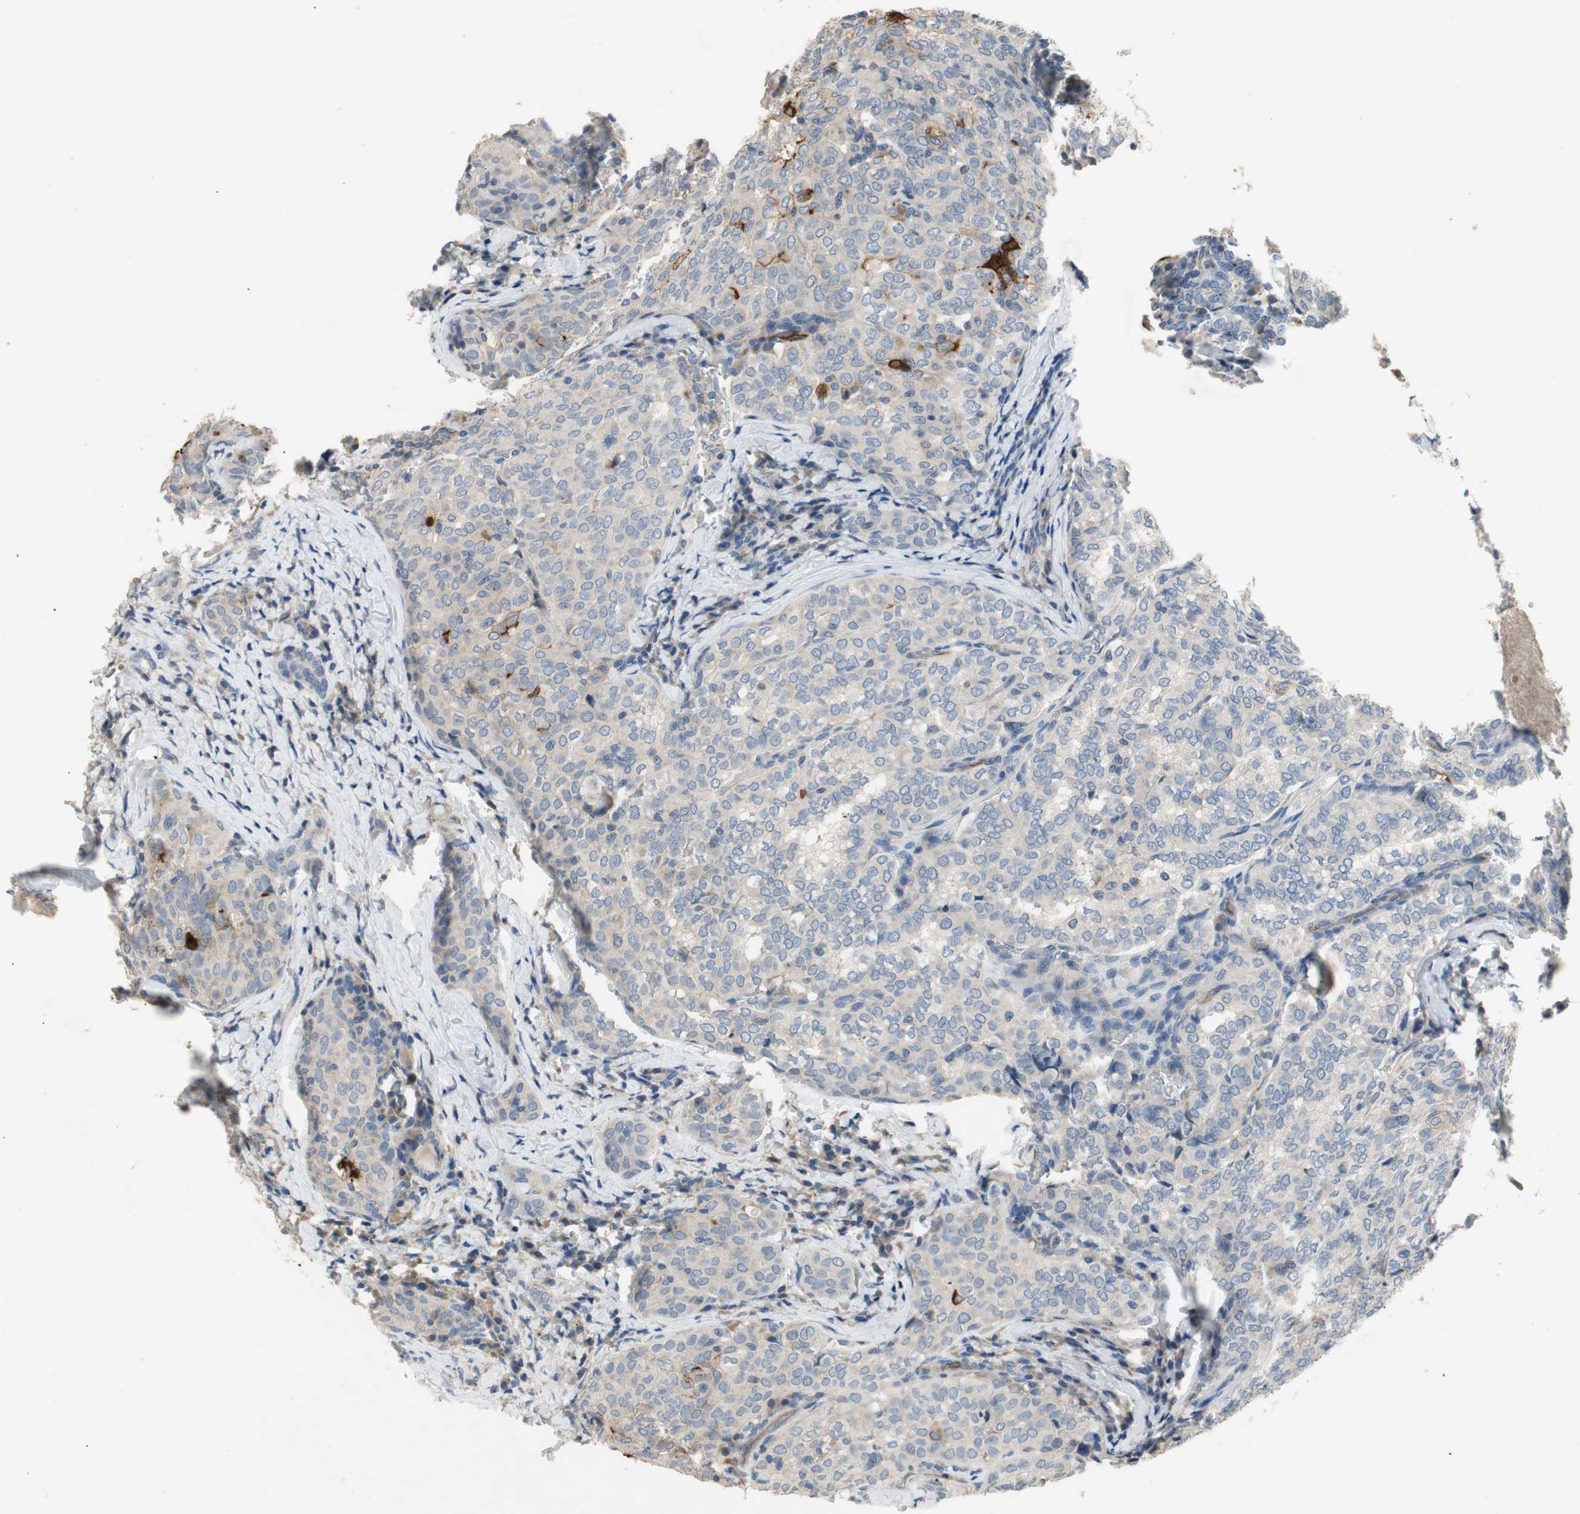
{"staining": {"intensity": "negative", "quantity": "none", "location": "none"}, "tissue": "thyroid cancer", "cell_type": "Tumor cells", "image_type": "cancer", "snomed": [{"axis": "morphology", "description": "Normal tissue, NOS"}, {"axis": "morphology", "description": "Papillary adenocarcinoma, NOS"}, {"axis": "topography", "description": "Thyroid gland"}], "caption": "Tumor cells are negative for protein expression in human papillary adenocarcinoma (thyroid).", "gene": "ALPL", "patient": {"sex": "female", "age": 30}}